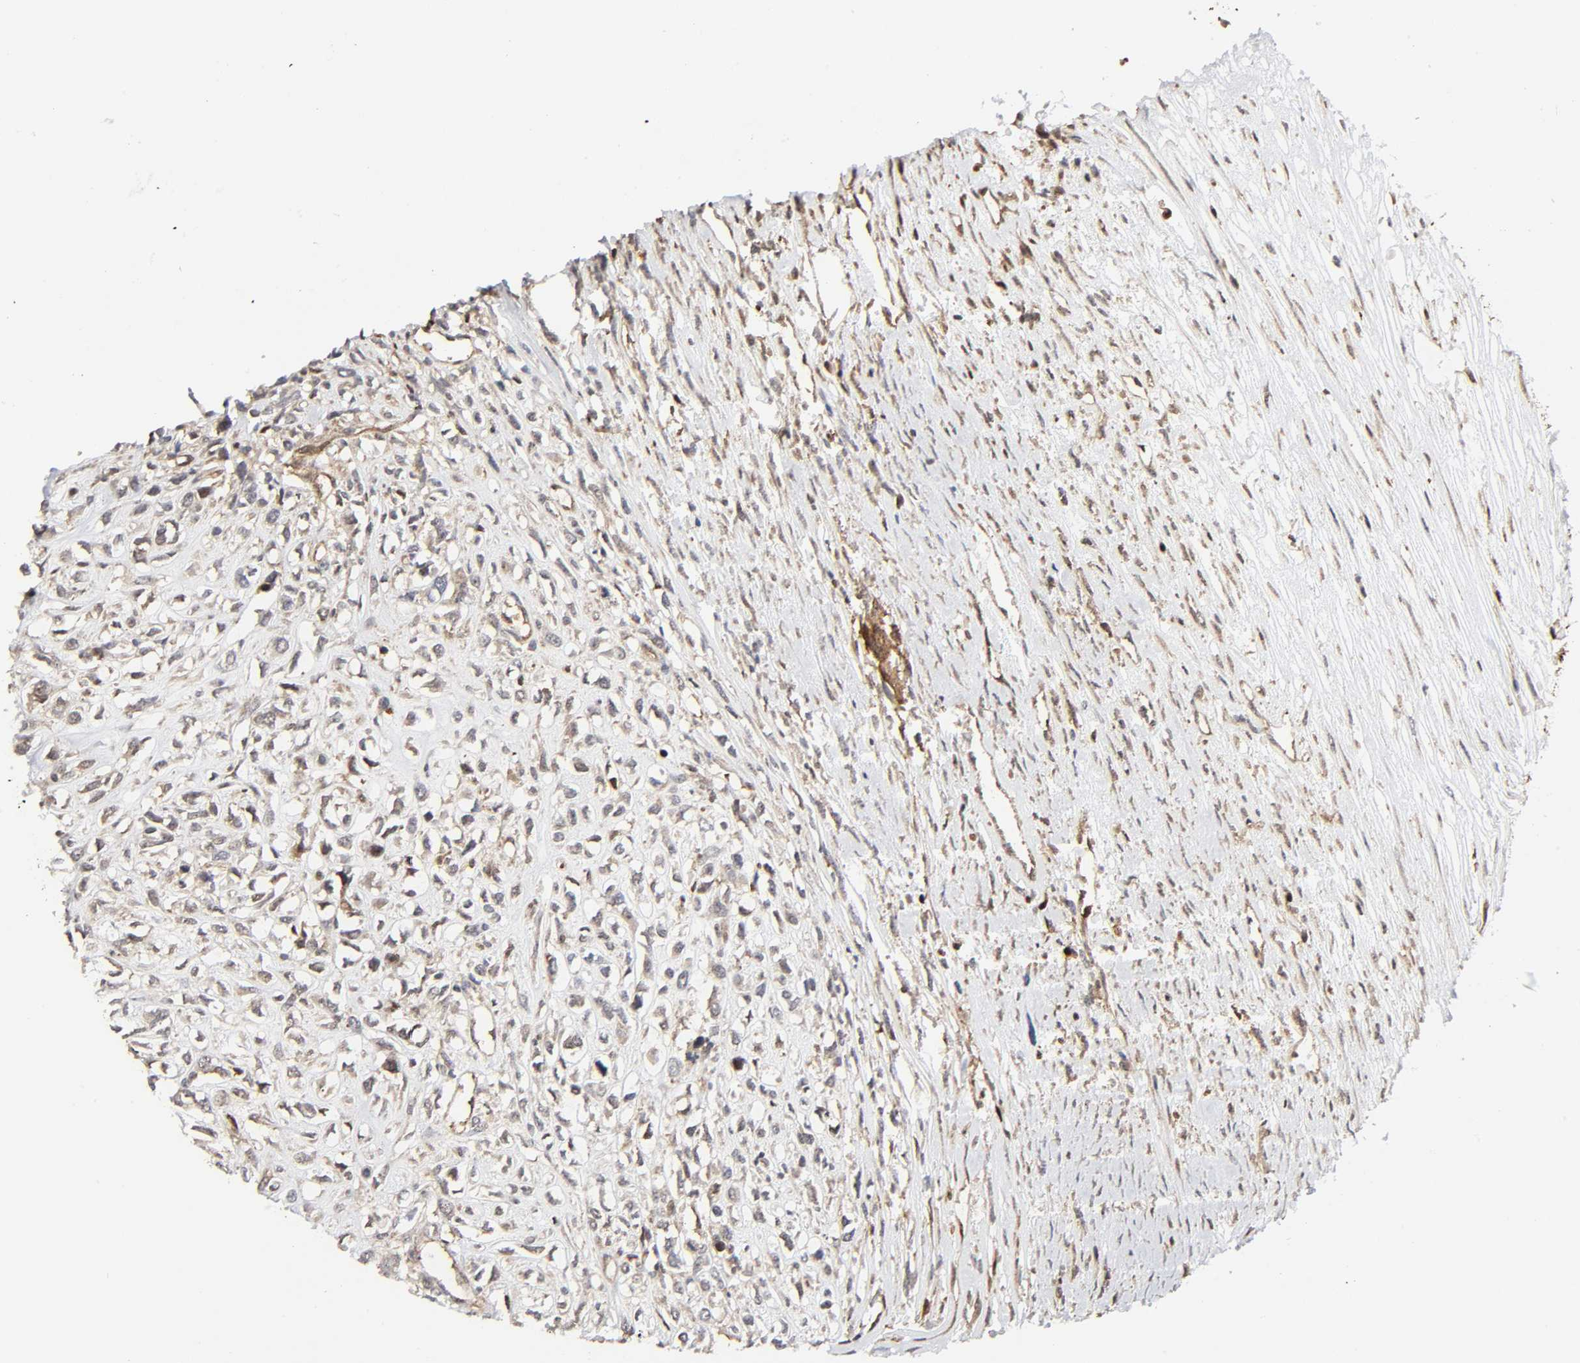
{"staining": {"intensity": "negative", "quantity": "none", "location": "none"}, "tissue": "head and neck cancer", "cell_type": "Tumor cells", "image_type": "cancer", "snomed": [{"axis": "morphology", "description": "Necrosis, NOS"}, {"axis": "morphology", "description": "Neoplasm, malignant, NOS"}, {"axis": "topography", "description": "Salivary gland"}, {"axis": "topography", "description": "Head-Neck"}], "caption": "This is an immunohistochemistry histopathology image of head and neck cancer. There is no positivity in tumor cells.", "gene": "MAPK1", "patient": {"sex": "male", "age": 43}}